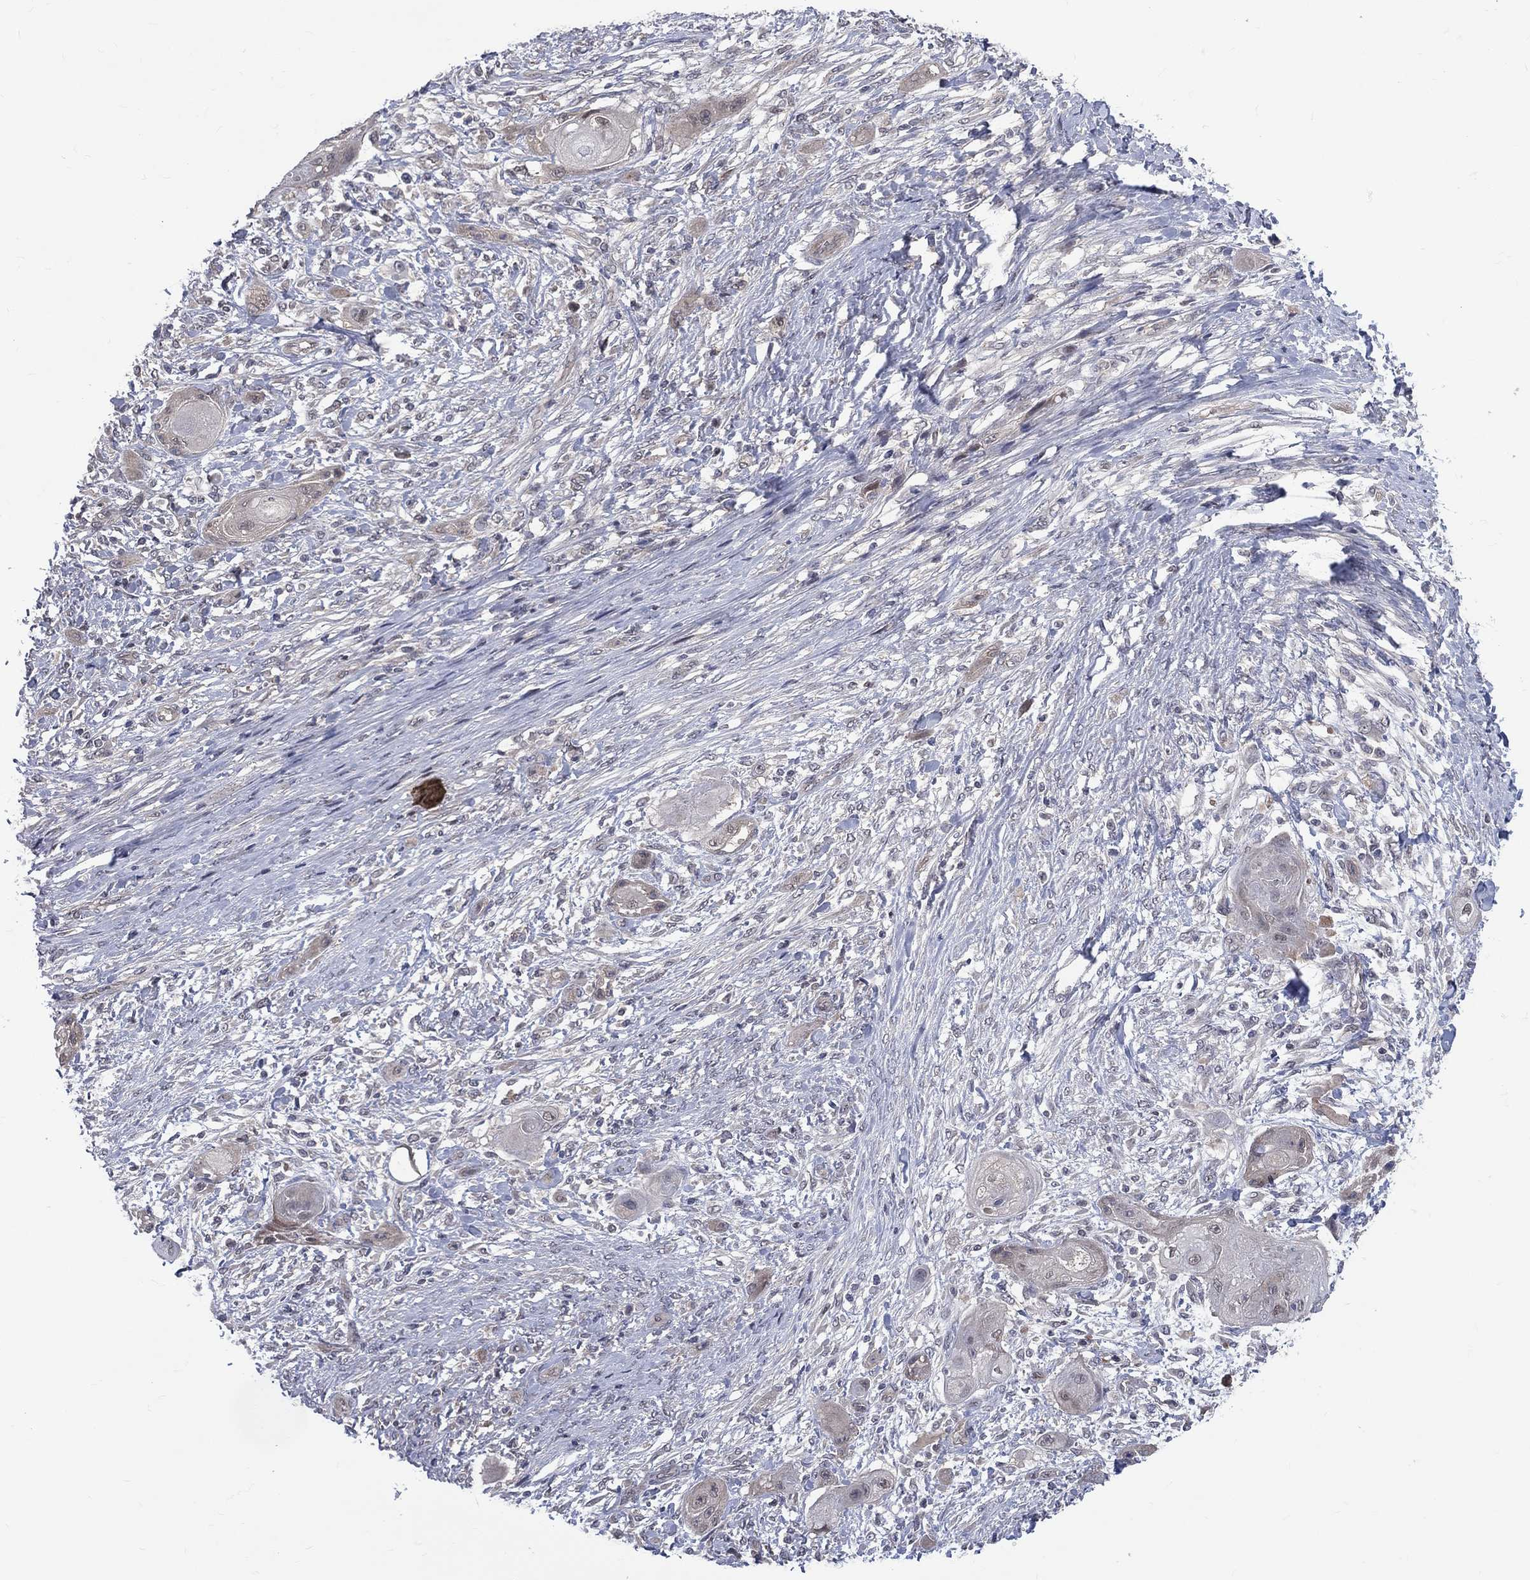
{"staining": {"intensity": "negative", "quantity": "none", "location": "none"}, "tissue": "skin cancer", "cell_type": "Tumor cells", "image_type": "cancer", "snomed": [{"axis": "morphology", "description": "Squamous cell carcinoma, NOS"}, {"axis": "topography", "description": "Skin"}], "caption": "The photomicrograph reveals no staining of tumor cells in skin squamous cell carcinoma.", "gene": "DLG4", "patient": {"sex": "male", "age": 62}}